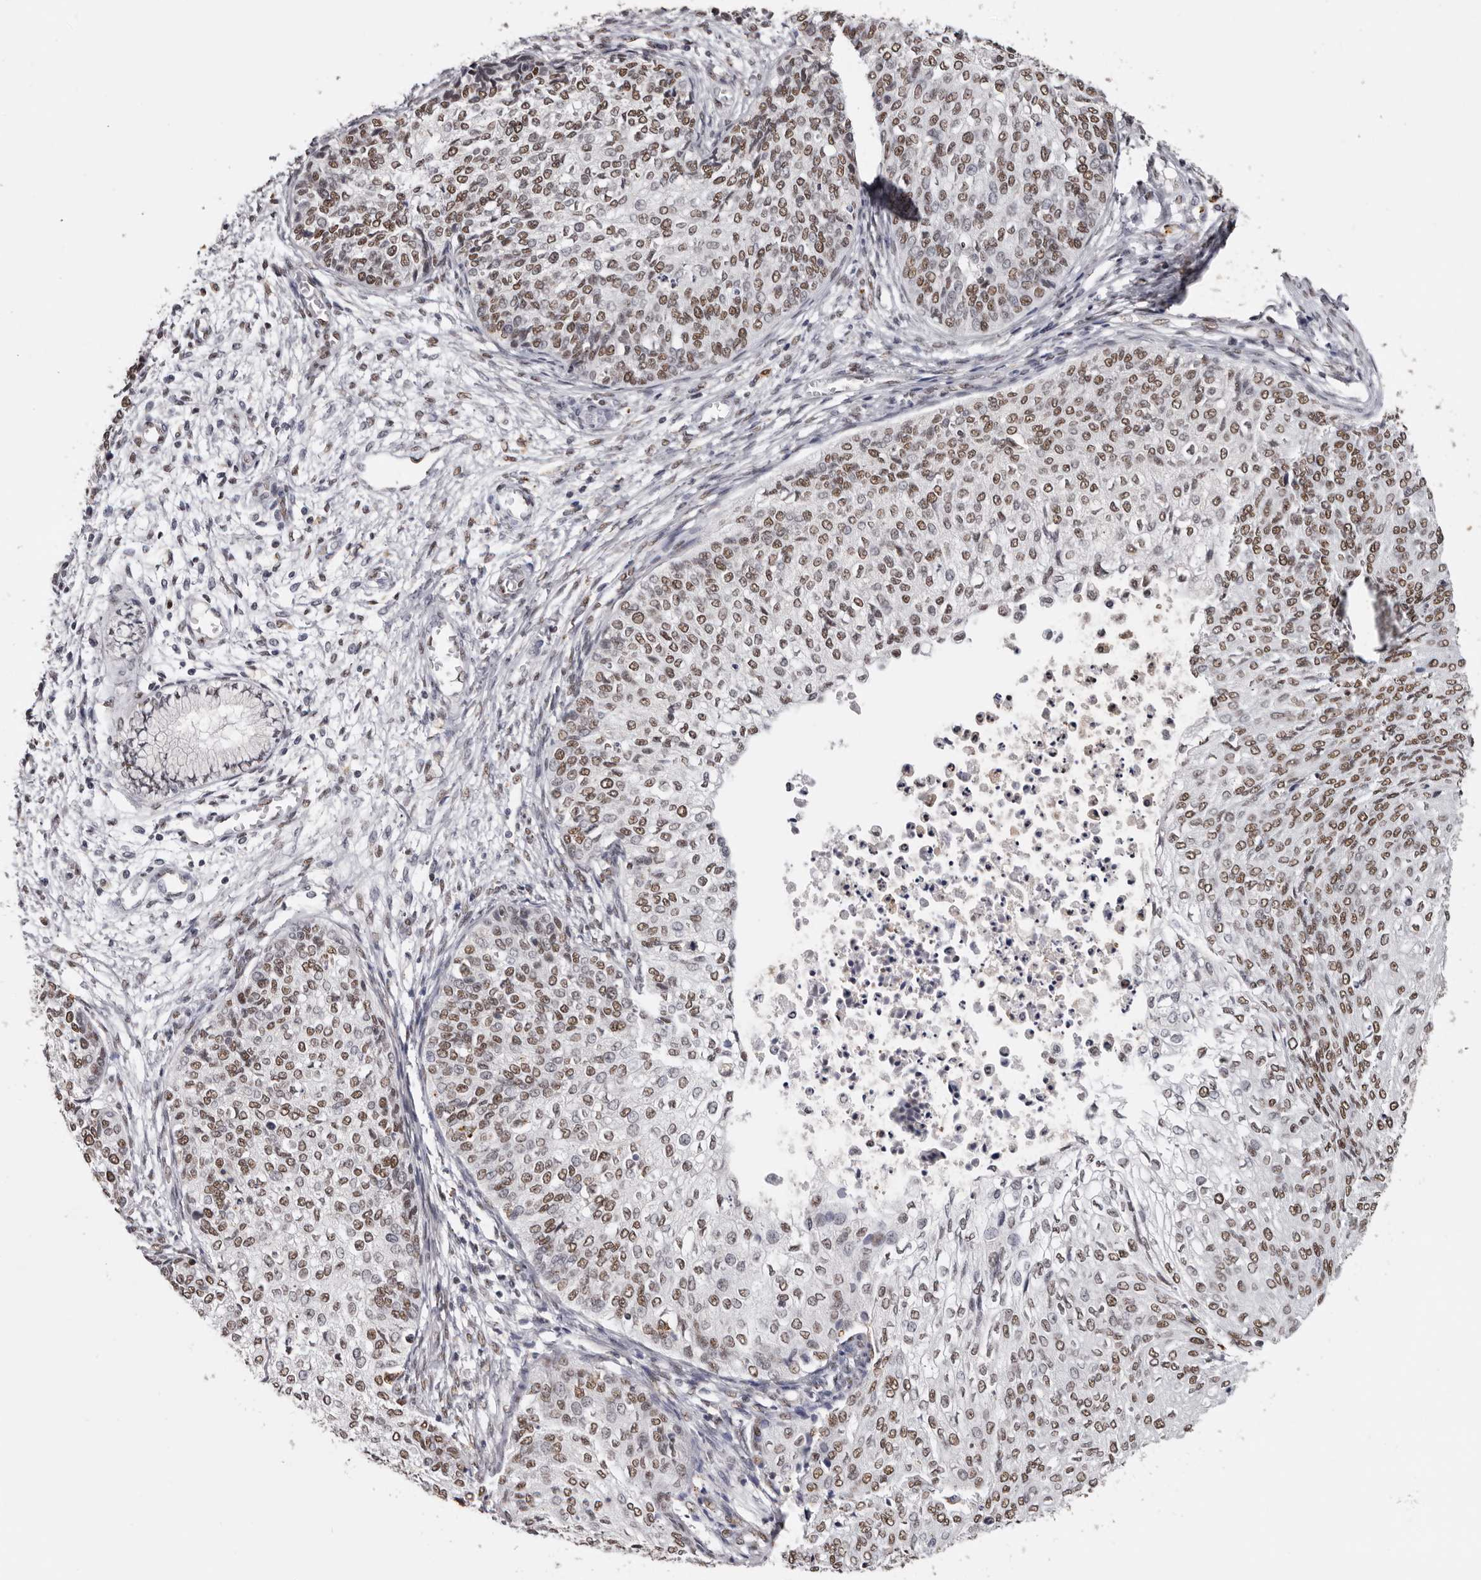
{"staining": {"intensity": "moderate", "quantity": ">75%", "location": "nuclear"}, "tissue": "cervical cancer", "cell_type": "Tumor cells", "image_type": "cancer", "snomed": [{"axis": "morphology", "description": "Squamous cell carcinoma, NOS"}, {"axis": "topography", "description": "Cervix"}], "caption": "Moderate nuclear positivity for a protein is appreciated in about >75% of tumor cells of cervical cancer (squamous cell carcinoma) using immunohistochemistry.", "gene": "SCAF4", "patient": {"sex": "female", "age": 37}}